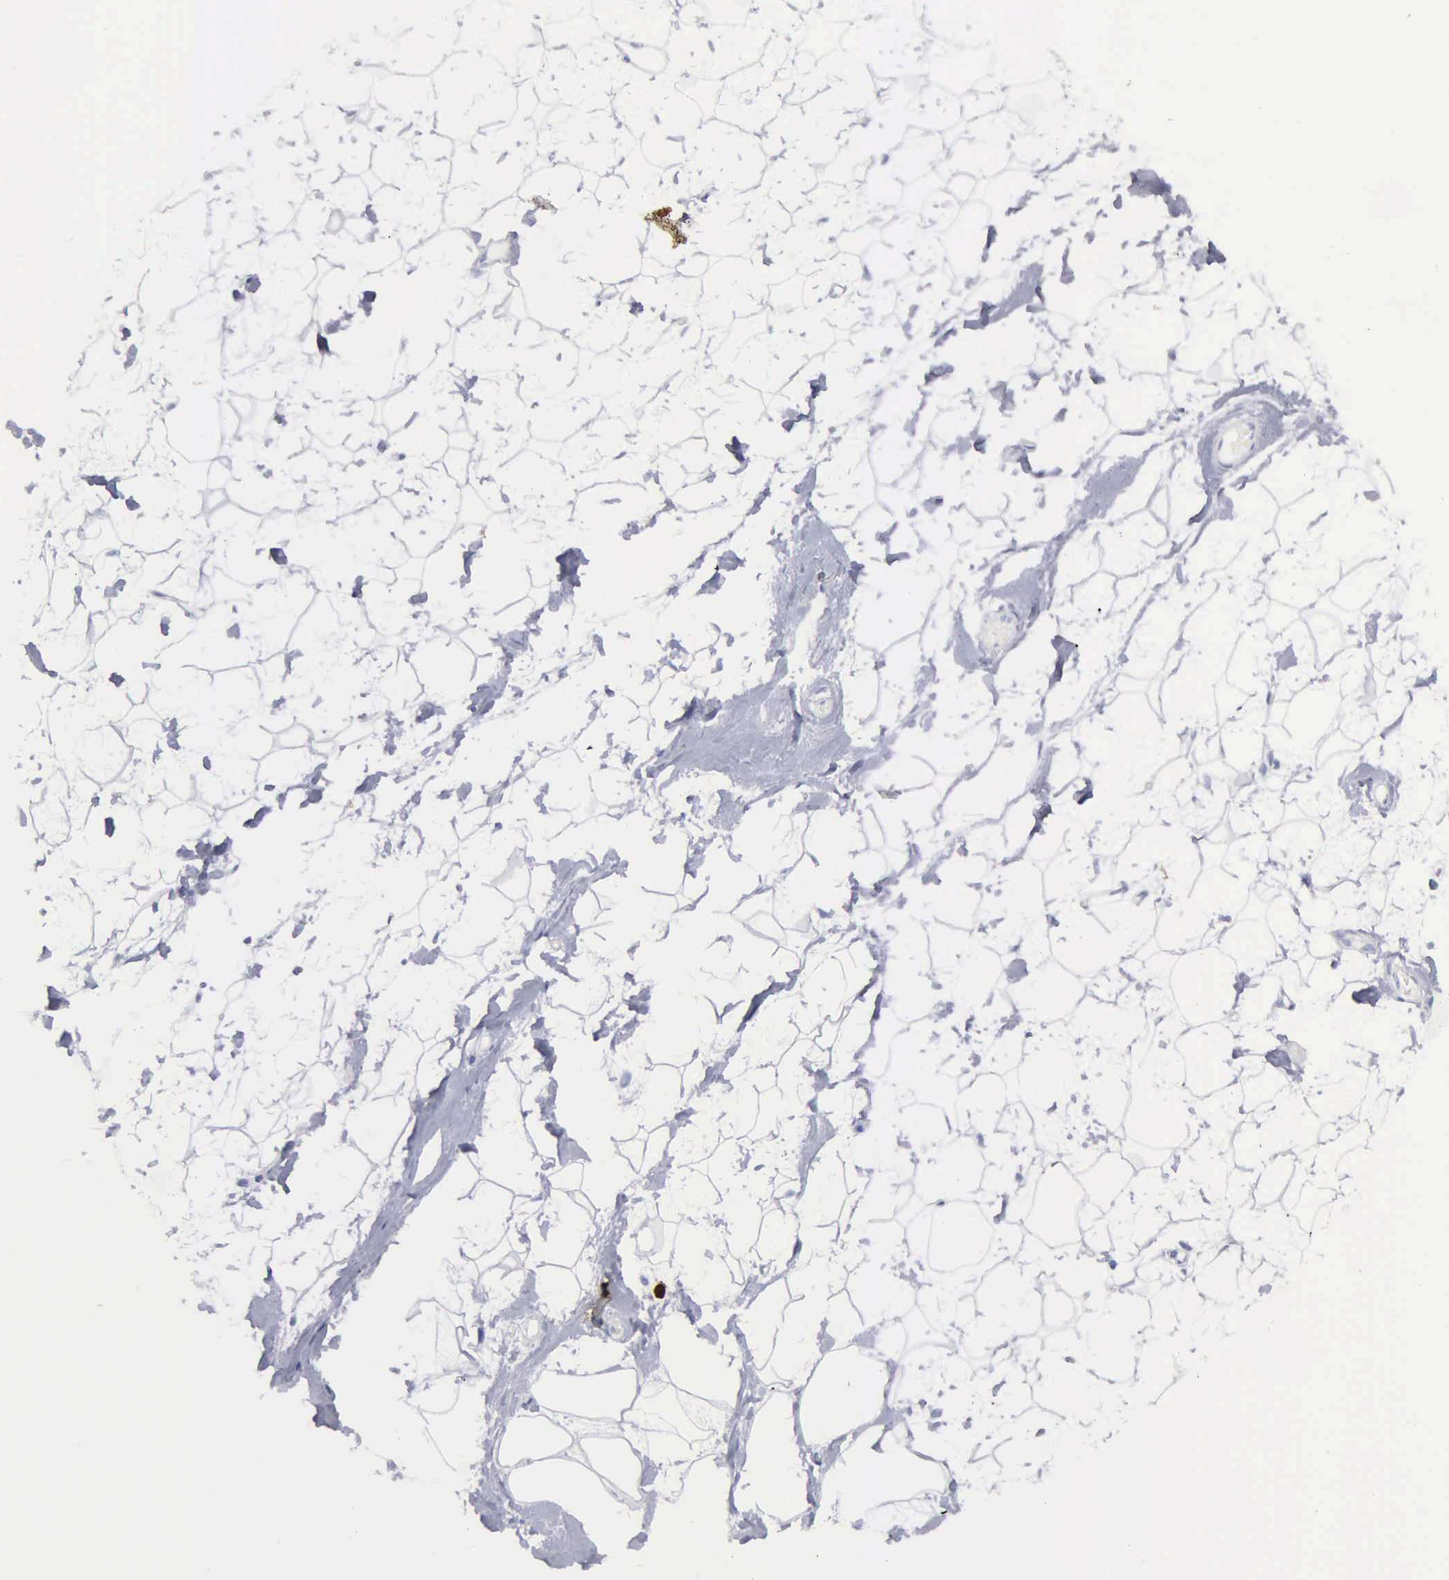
{"staining": {"intensity": "negative", "quantity": "none", "location": "none"}, "tissue": "adipose tissue", "cell_type": "Adipocytes", "image_type": "normal", "snomed": [{"axis": "morphology", "description": "Normal tissue, NOS"}, {"axis": "topography", "description": "Breast"}], "caption": "Immunohistochemistry image of normal adipose tissue: human adipose tissue stained with DAB (3,3'-diaminobenzidine) reveals no significant protein staining in adipocytes.", "gene": "CTSG", "patient": {"sex": "female", "age": 44}}